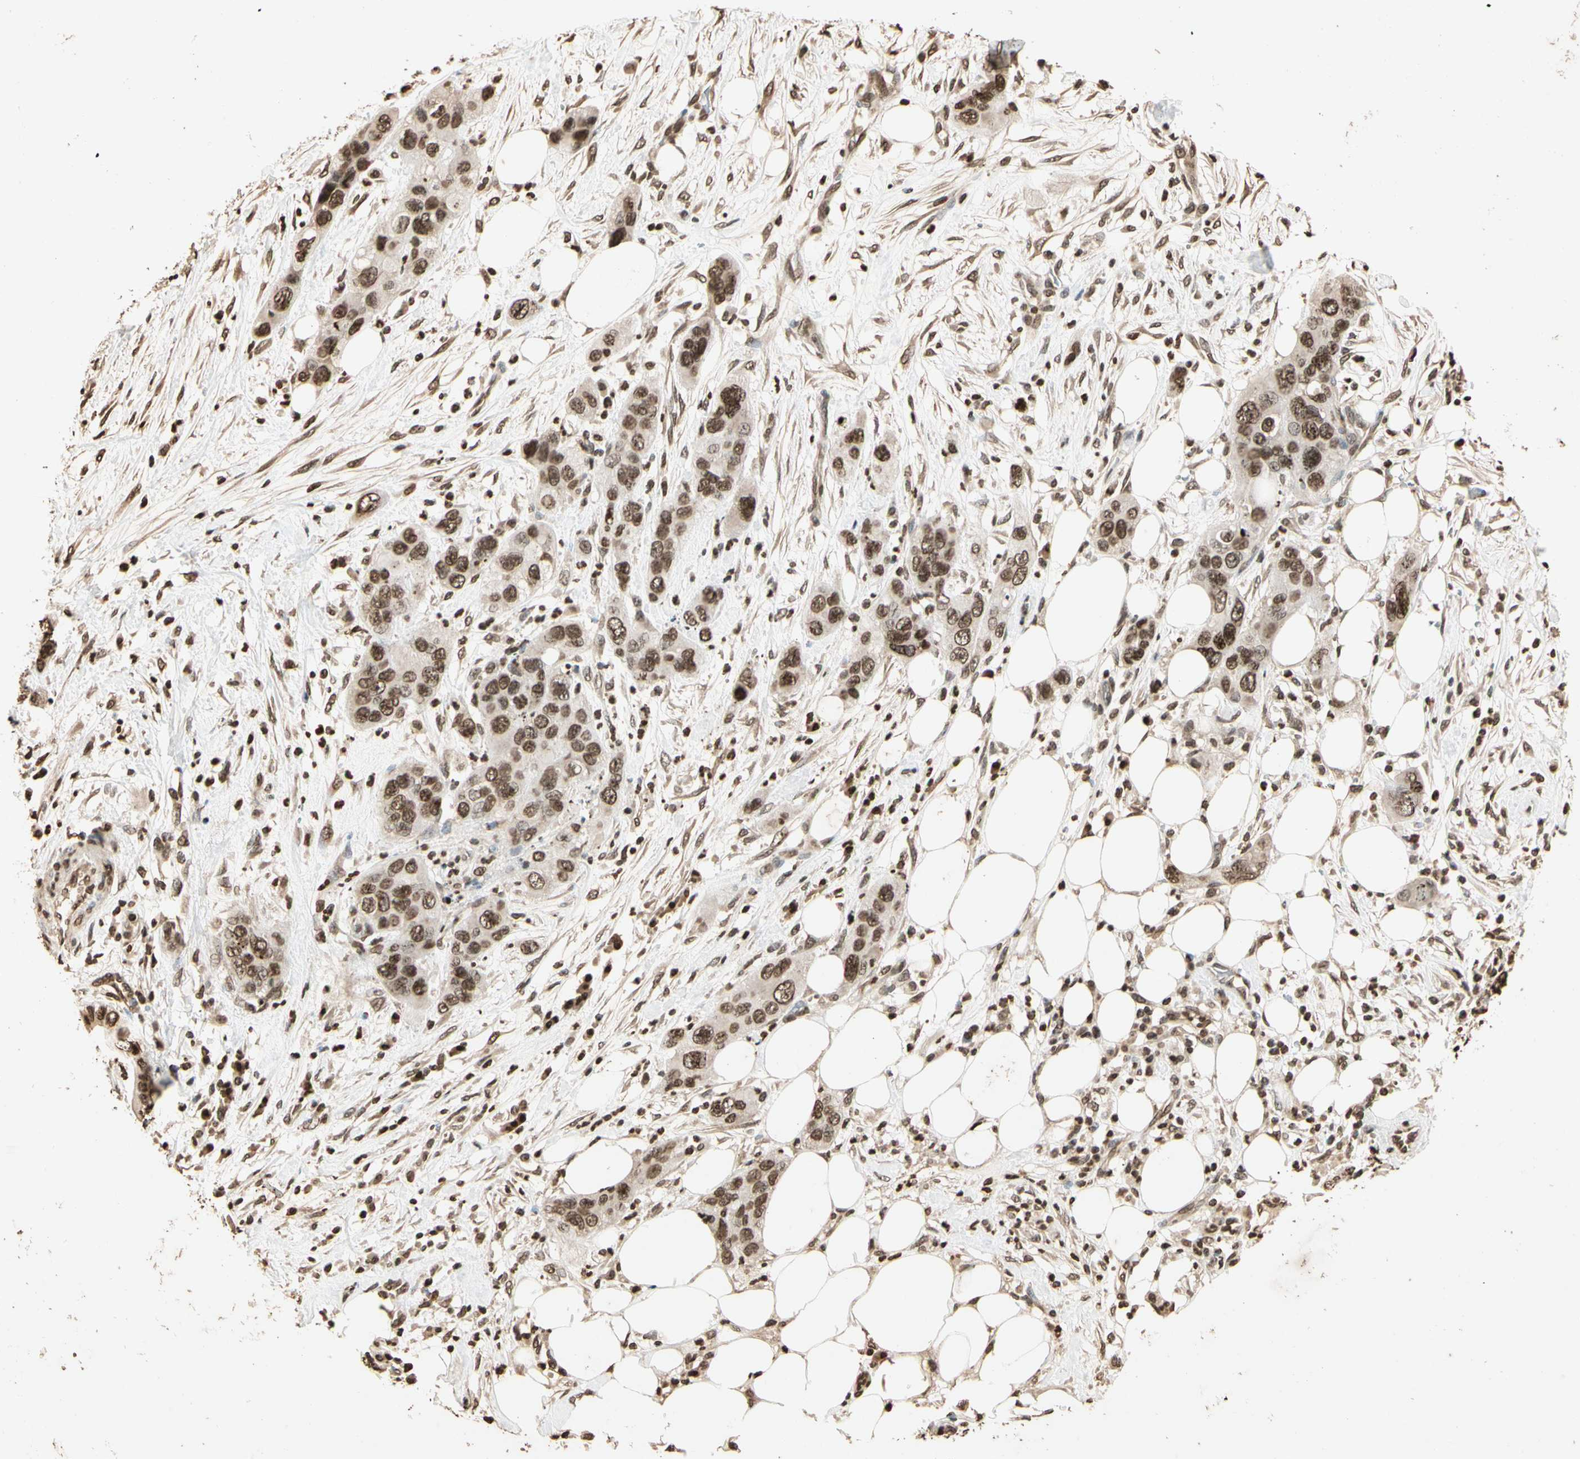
{"staining": {"intensity": "moderate", "quantity": "25%-75%", "location": "cytoplasmic/membranous,nuclear"}, "tissue": "pancreatic cancer", "cell_type": "Tumor cells", "image_type": "cancer", "snomed": [{"axis": "morphology", "description": "Adenocarcinoma, NOS"}, {"axis": "topography", "description": "Pancreas"}], "caption": "The photomicrograph displays staining of pancreatic cancer (adenocarcinoma), revealing moderate cytoplasmic/membranous and nuclear protein positivity (brown color) within tumor cells. (IHC, brightfield microscopy, high magnification).", "gene": "TOP1", "patient": {"sex": "female", "age": 71}}